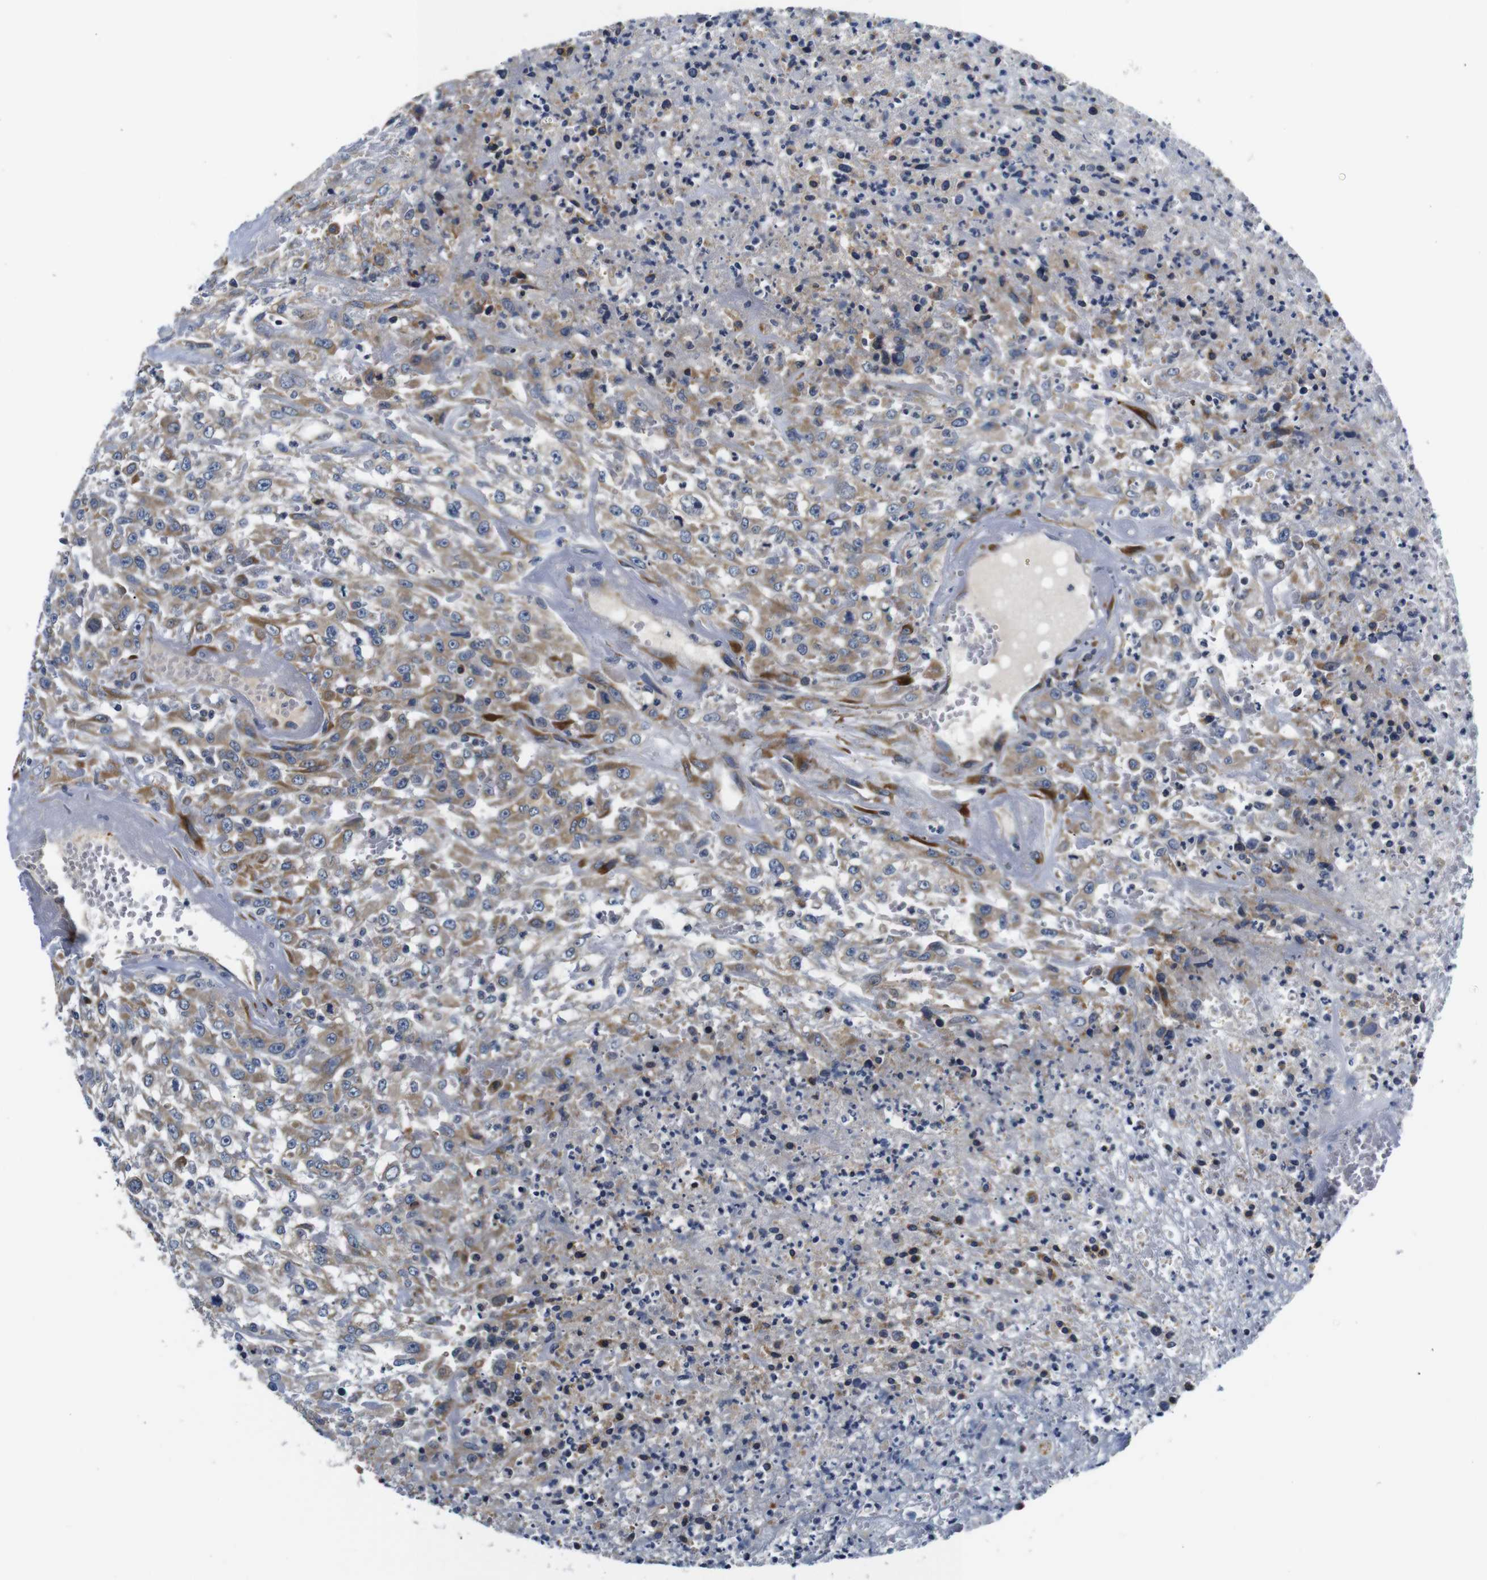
{"staining": {"intensity": "weak", "quantity": ">75%", "location": "cytoplasmic/membranous"}, "tissue": "urothelial cancer", "cell_type": "Tumor cells", "image_type": "cancer", "snomed": [{"axis": "morphology", "description": "Urothelial carcinoma, High grade"}, {"axis": "topography", "description": "Urinary bladder"}], "caption": "Urothelial carcinoma (high-grade) stained with a brown dye exhibits weak cytoplasmic/membranous positive positivity in about >75% of tumor cells.", "gene": "FKBP14", "patient": {"sex": "male", "age": 46}}